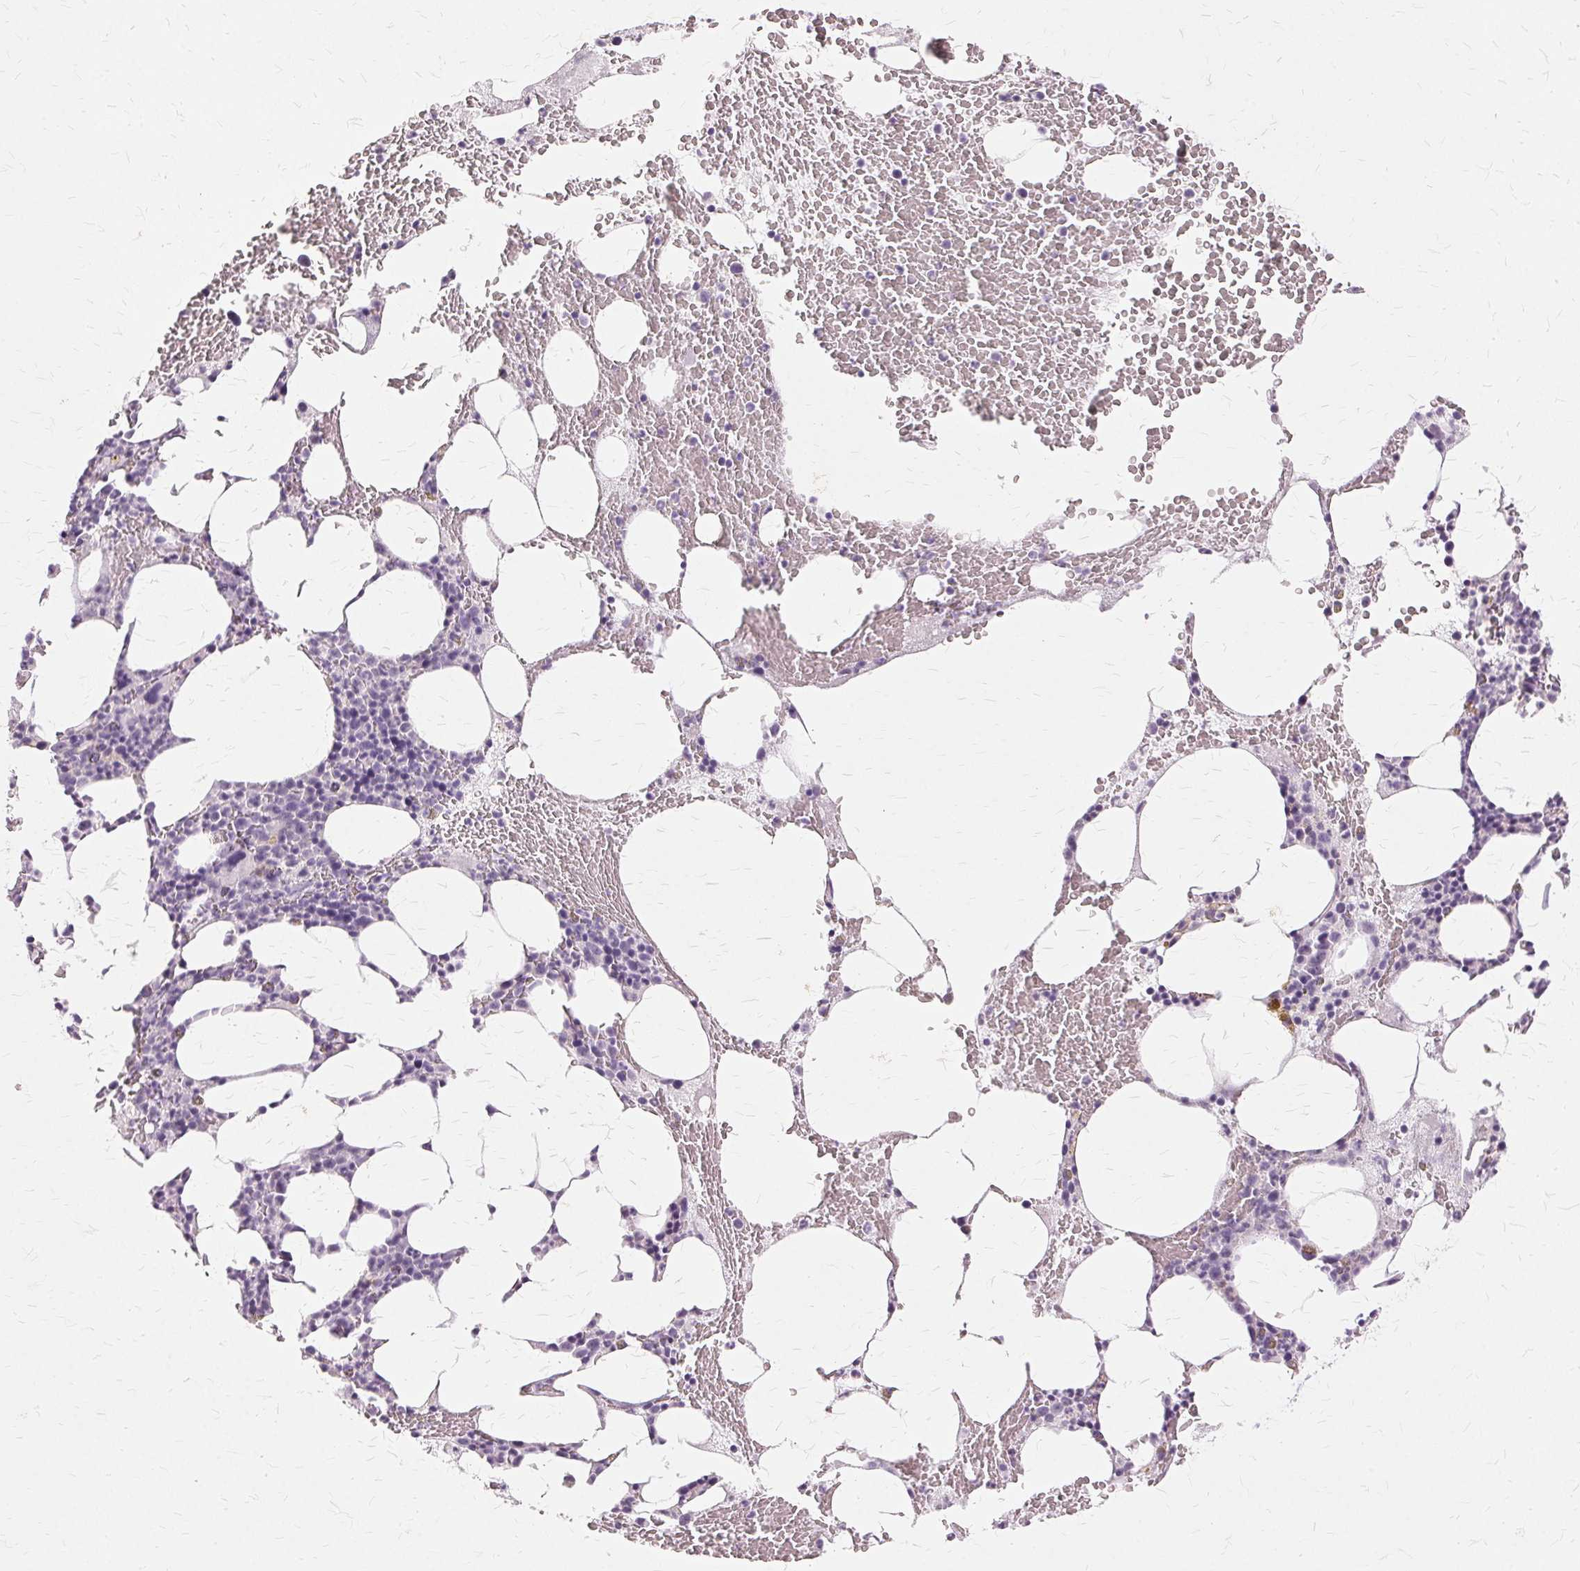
{"staining": {"intensity": "negative", "quantity": "none", "location": "none"}, "tissue": "bone marrow", "cell_type": "Hematopoietic cells", "image_type": "normal", "snomed": [{"axis": "morphology", "description": "Normal tissue, NOS"}, {"axis": "topography", "description": "Bone marrow"}], "caption": "A high-resolution histopathology image shows IHC staining of normal bone marrow, which exhibits no significant expression in hematopoietic cells.", "gene": "SLC45A3", "patient": {"sex": "male", "age": 89}}